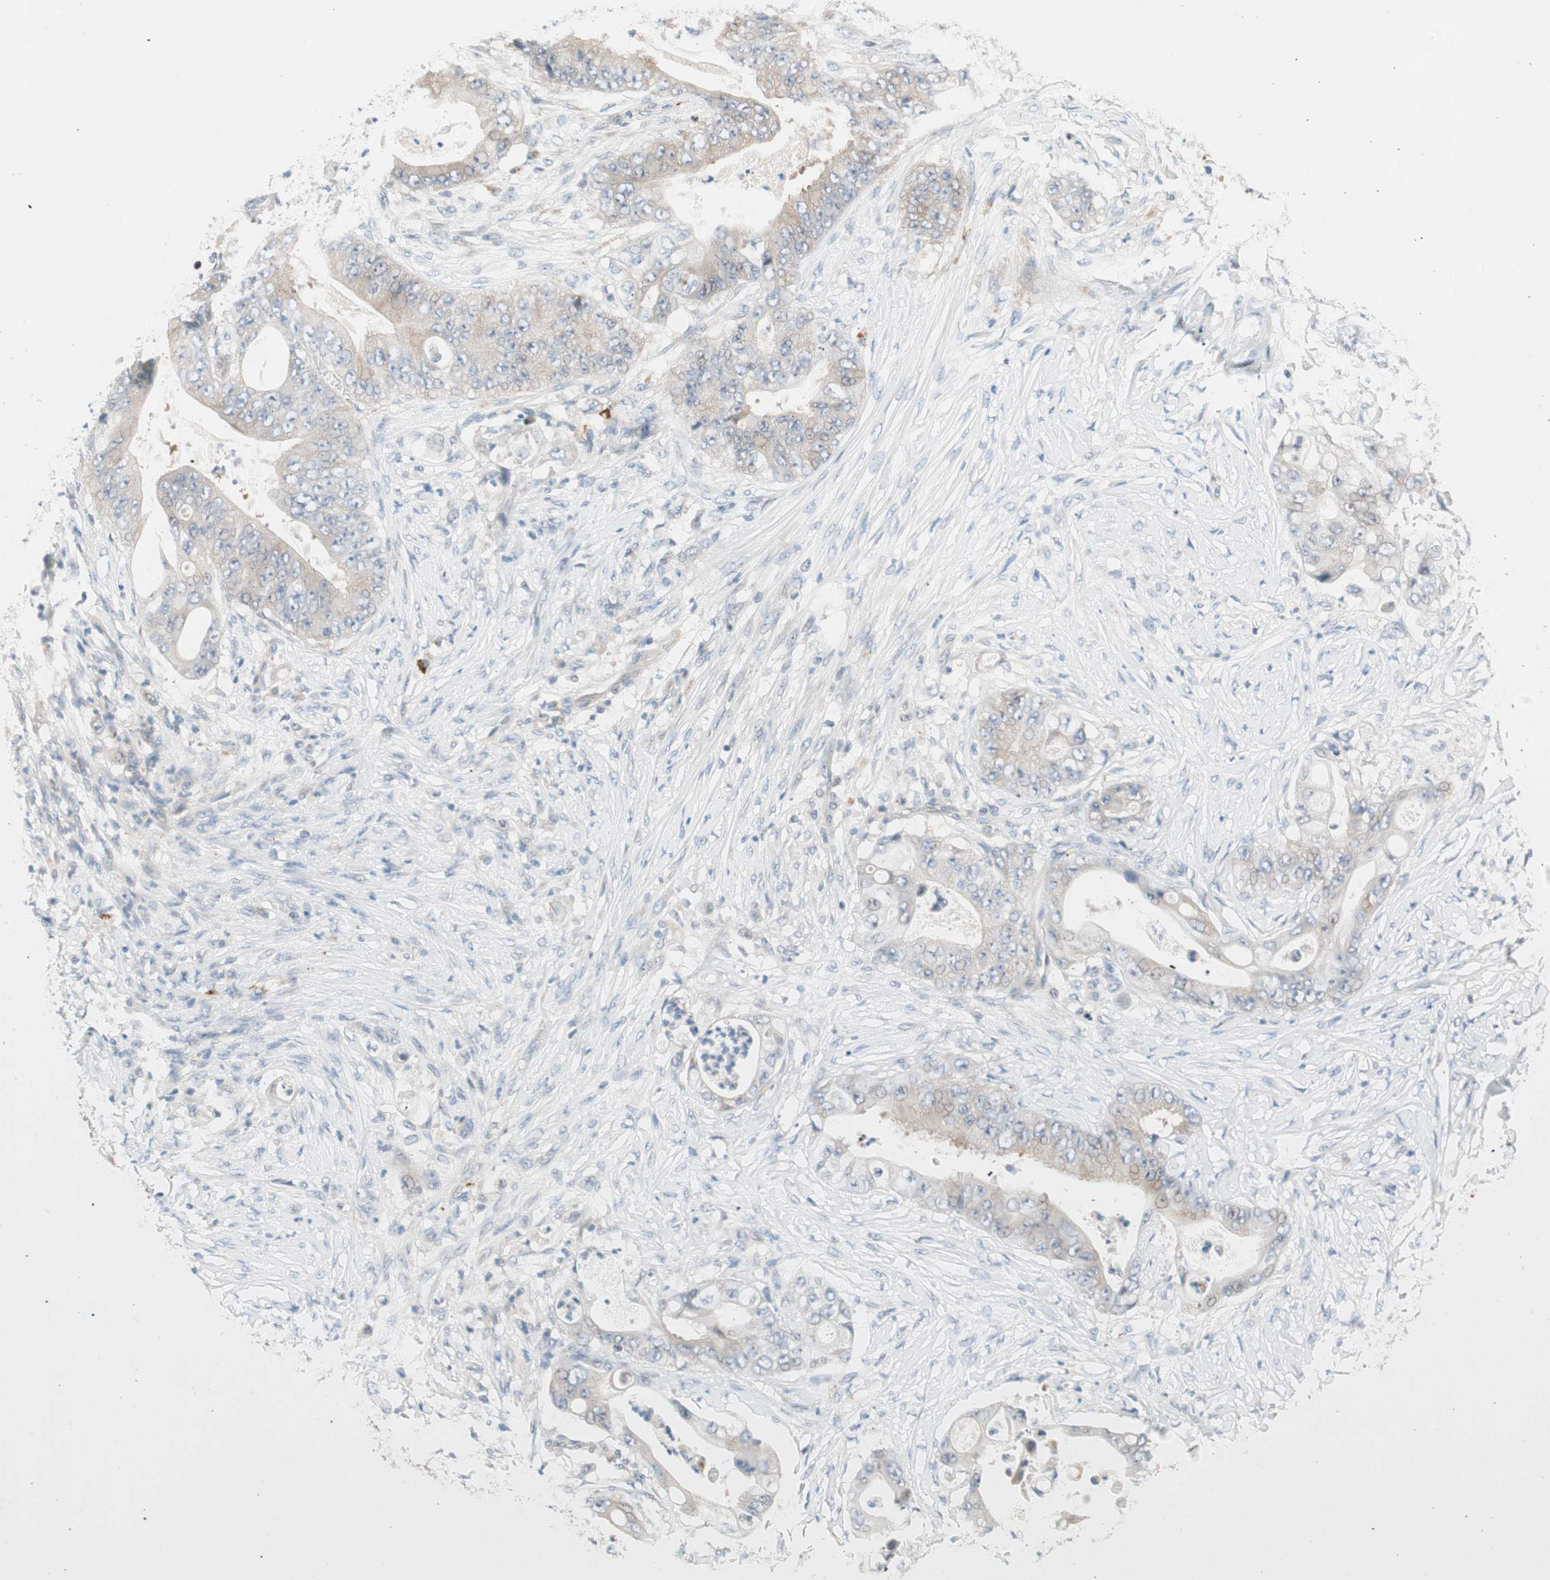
{"staining": {"intensity": "weak", "quantity": "<25%", "location": "cytoplasmic/membranous"}, "tissue": "stomach cancer", "cell_type": "Tumor cells", "image_type": "cancer", "snomed": [{"axis": "morphology", "description": "Adenocarcinoma, NOS"}, {"axis": "topography", "description": "Stomach"}], "caption": "This is an immunohistochemistry (IHC) histopathology image of stomach cancer (adenocarcinoma). There is no expression in tumor cells.", "gene": "PDZK1", "patient": {"sex": "female", "age": 73}}